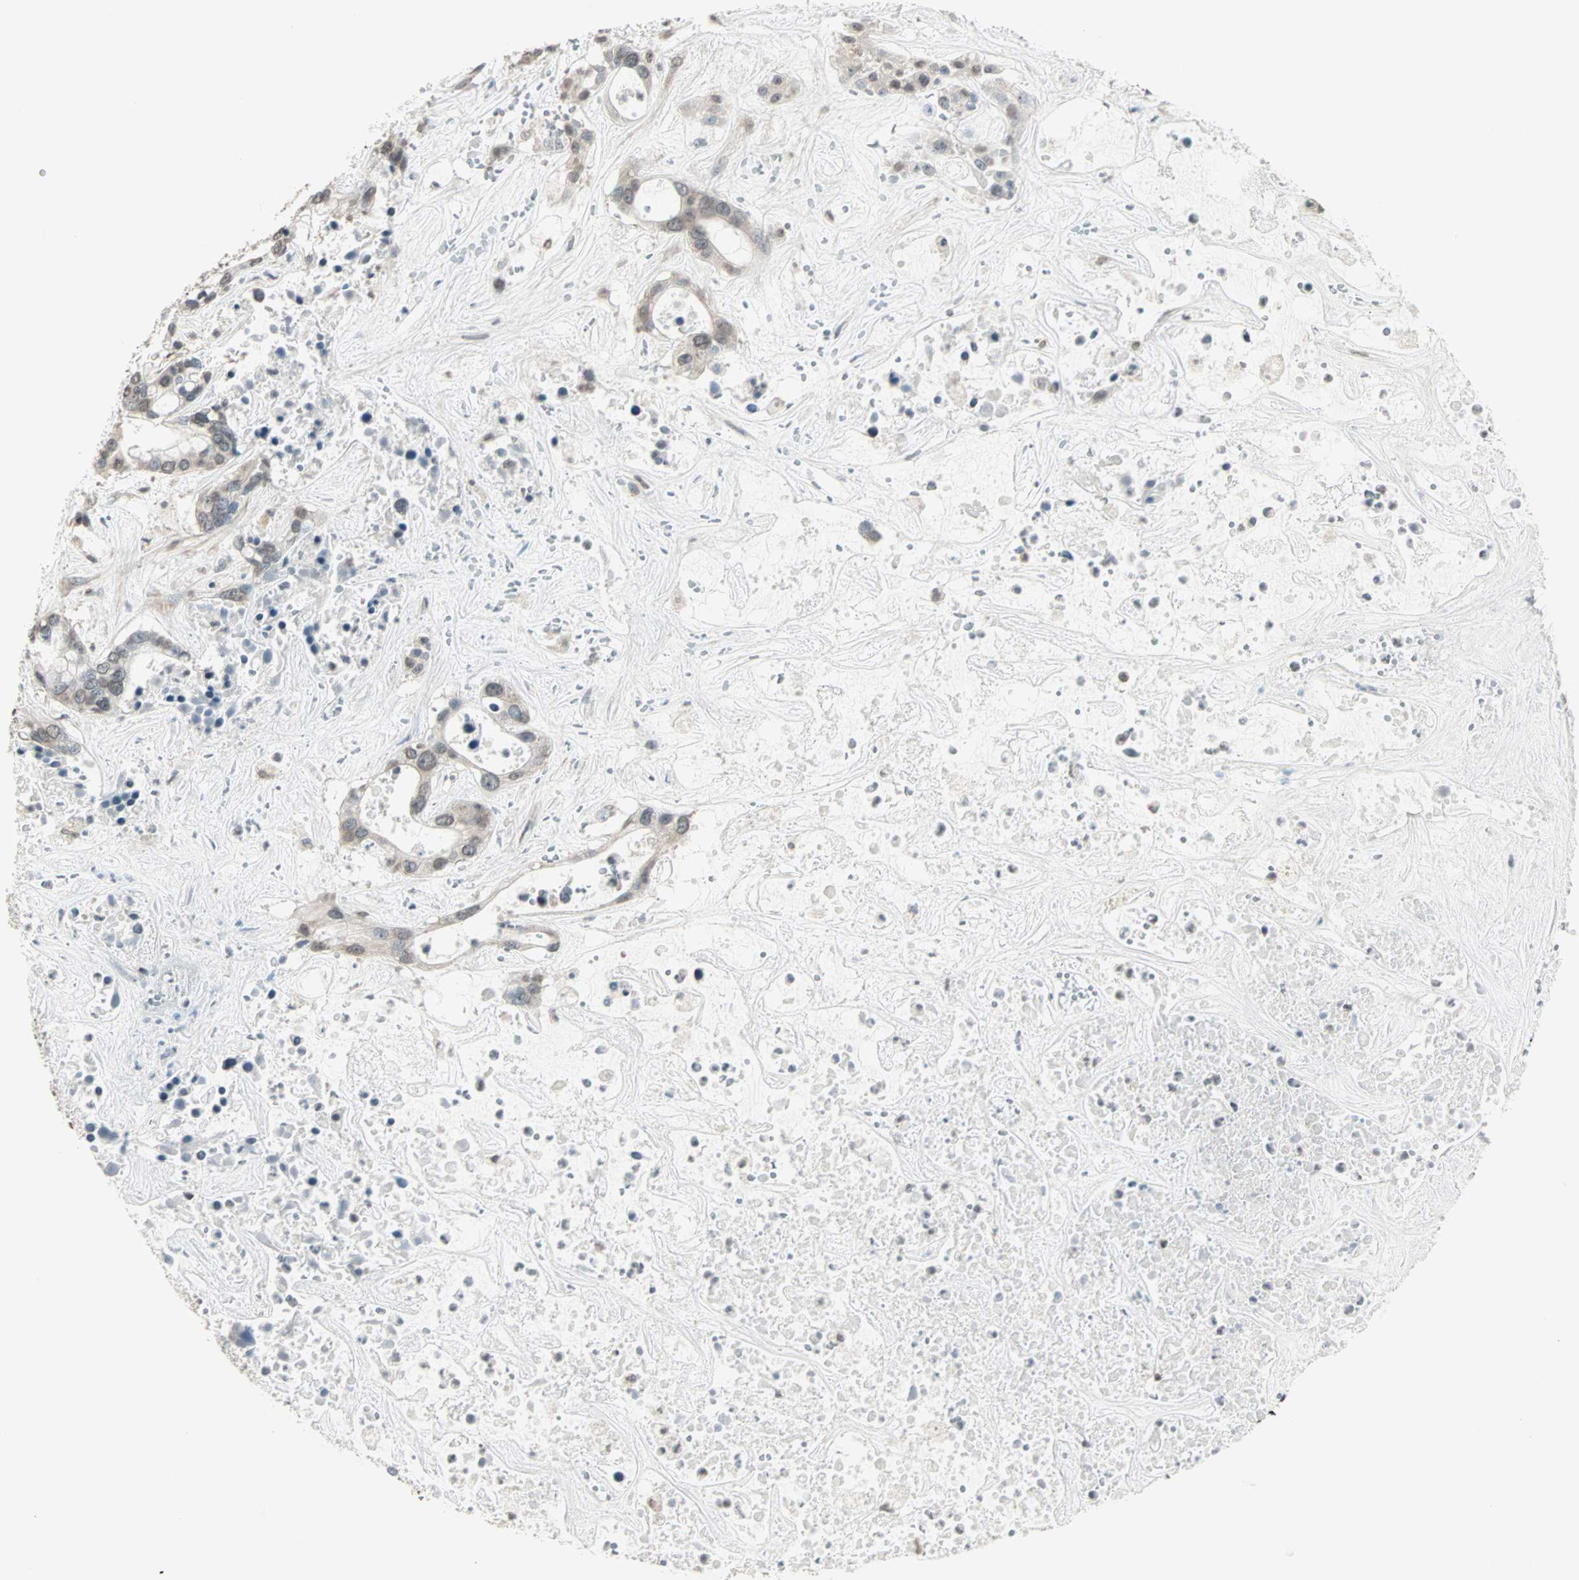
{"staining": {"intensity": "weak", "quantity": "25%-75%", "location": "cytoplasmic/membranous"}, "tissue": "liver cancer", "cell_type": "Tumor cells", "image_type": "cancer", "snomed": [{"axis": "morphology", "description": "Cholangiocarcinoma"}, {"axis": "topography", "description": "Liver"}], "caption": "Immunohistochemical staining of human liver cancer reveals weak cytoplasmic/membranous protein expression in approximately 25%-75% of tumor cells.", "gene": "CBLC", "patient": {"sex": "female", "age": 65}}